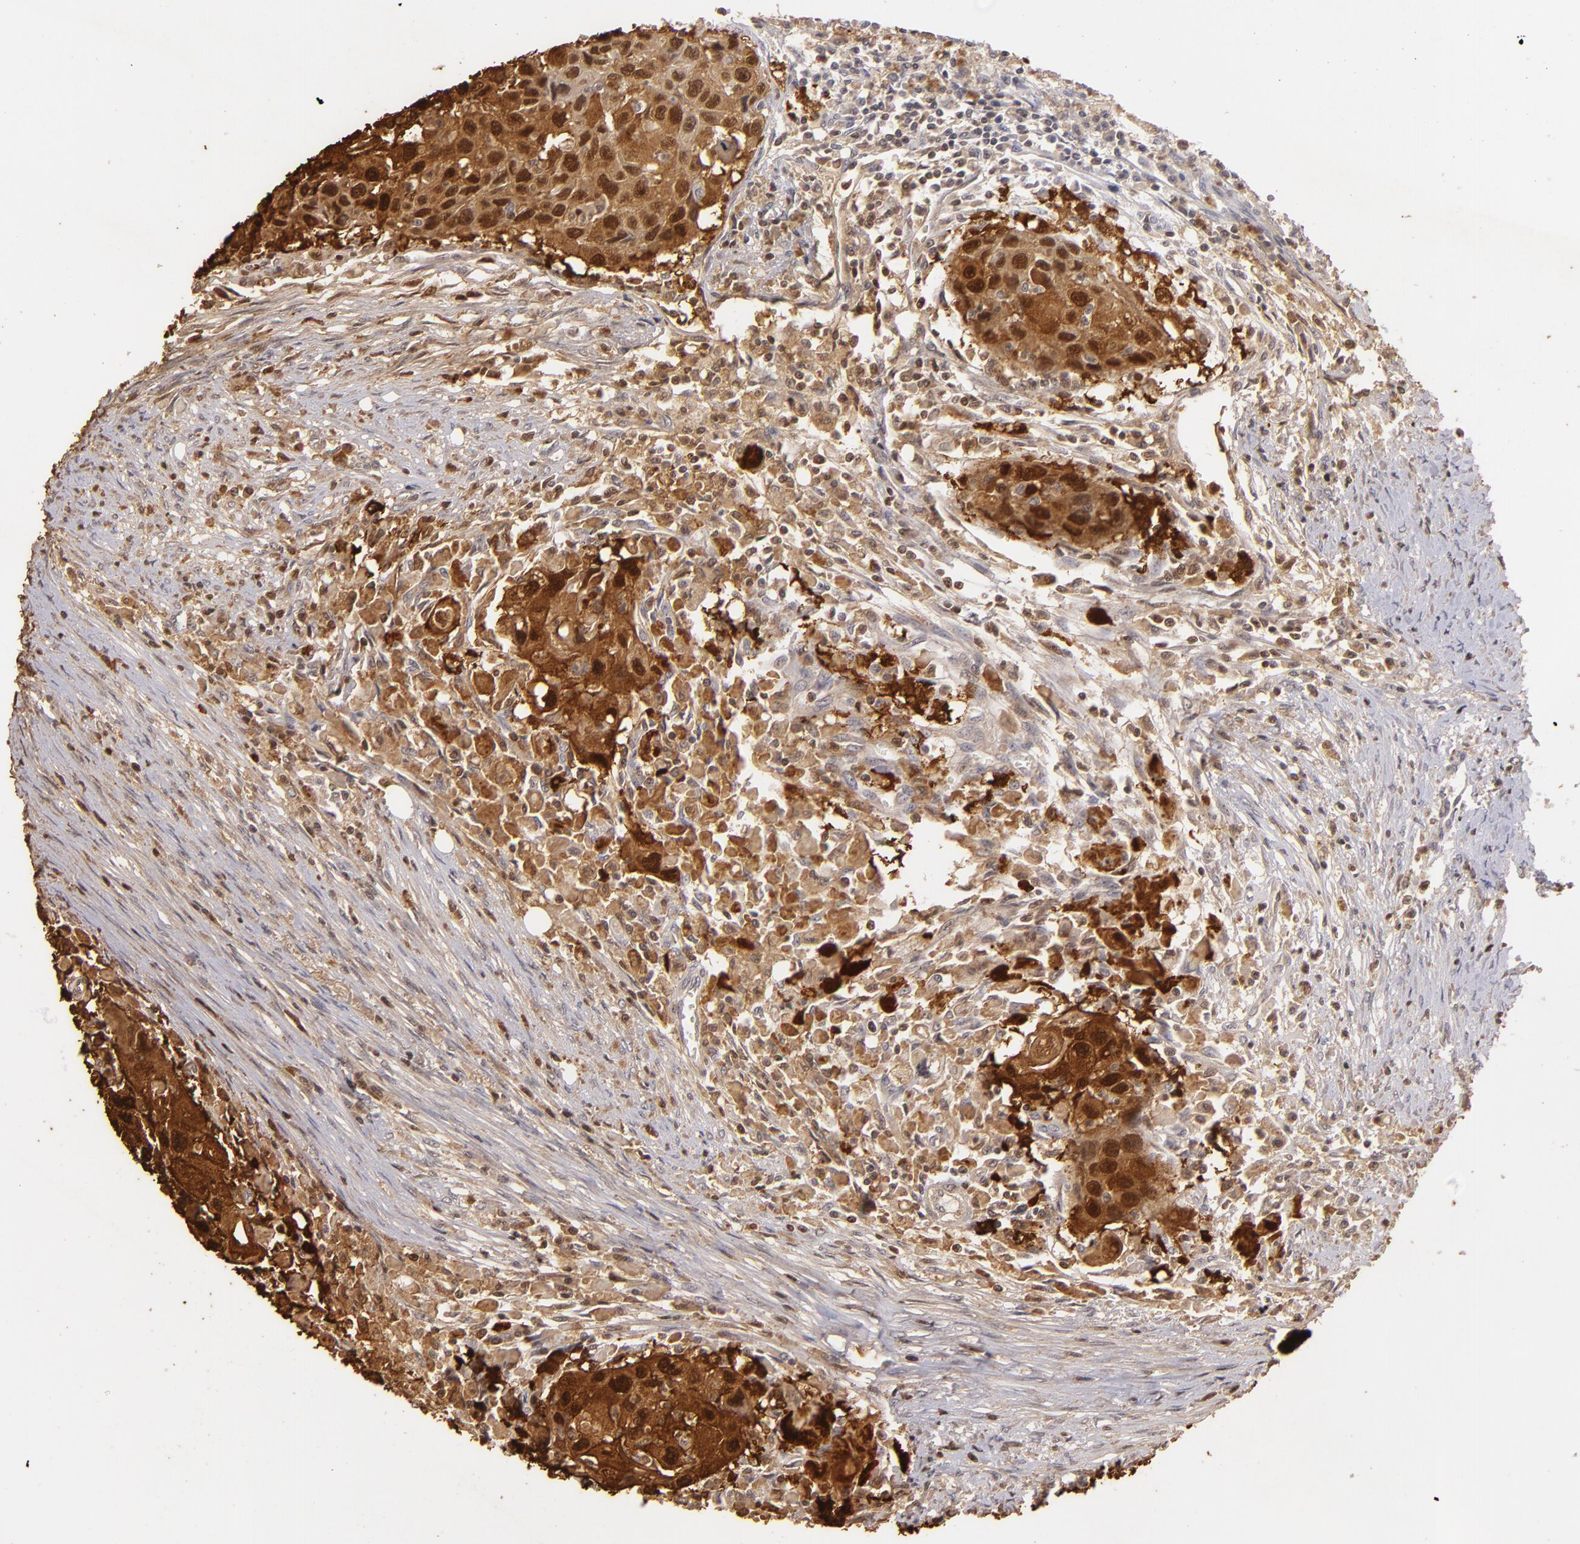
{"staining": {"intensity": "strong", "quantity": ">75%", "location": "cytoplasmic/membranous,nuclear"}, "tissue": "head and neck cancer", "cell_type": "Tumor cells", "image_type": "cancer", "snomed": [{"axis": "morphology", "description": "Squamous cell carcinoma, NOS"}, {"axis": "topography", "description": "Head-Neck"}], "caption": "Immunohistochemistry (IHC) (DAB) staining of squamous cell carcinoma (head and neck) demonstrates strong cytoplasmic/membranous and nuclear protein positivity in approximately >75% of tumor cells.", "gene": "S100A2", "patient": {"sex": "male", "age": 64}}